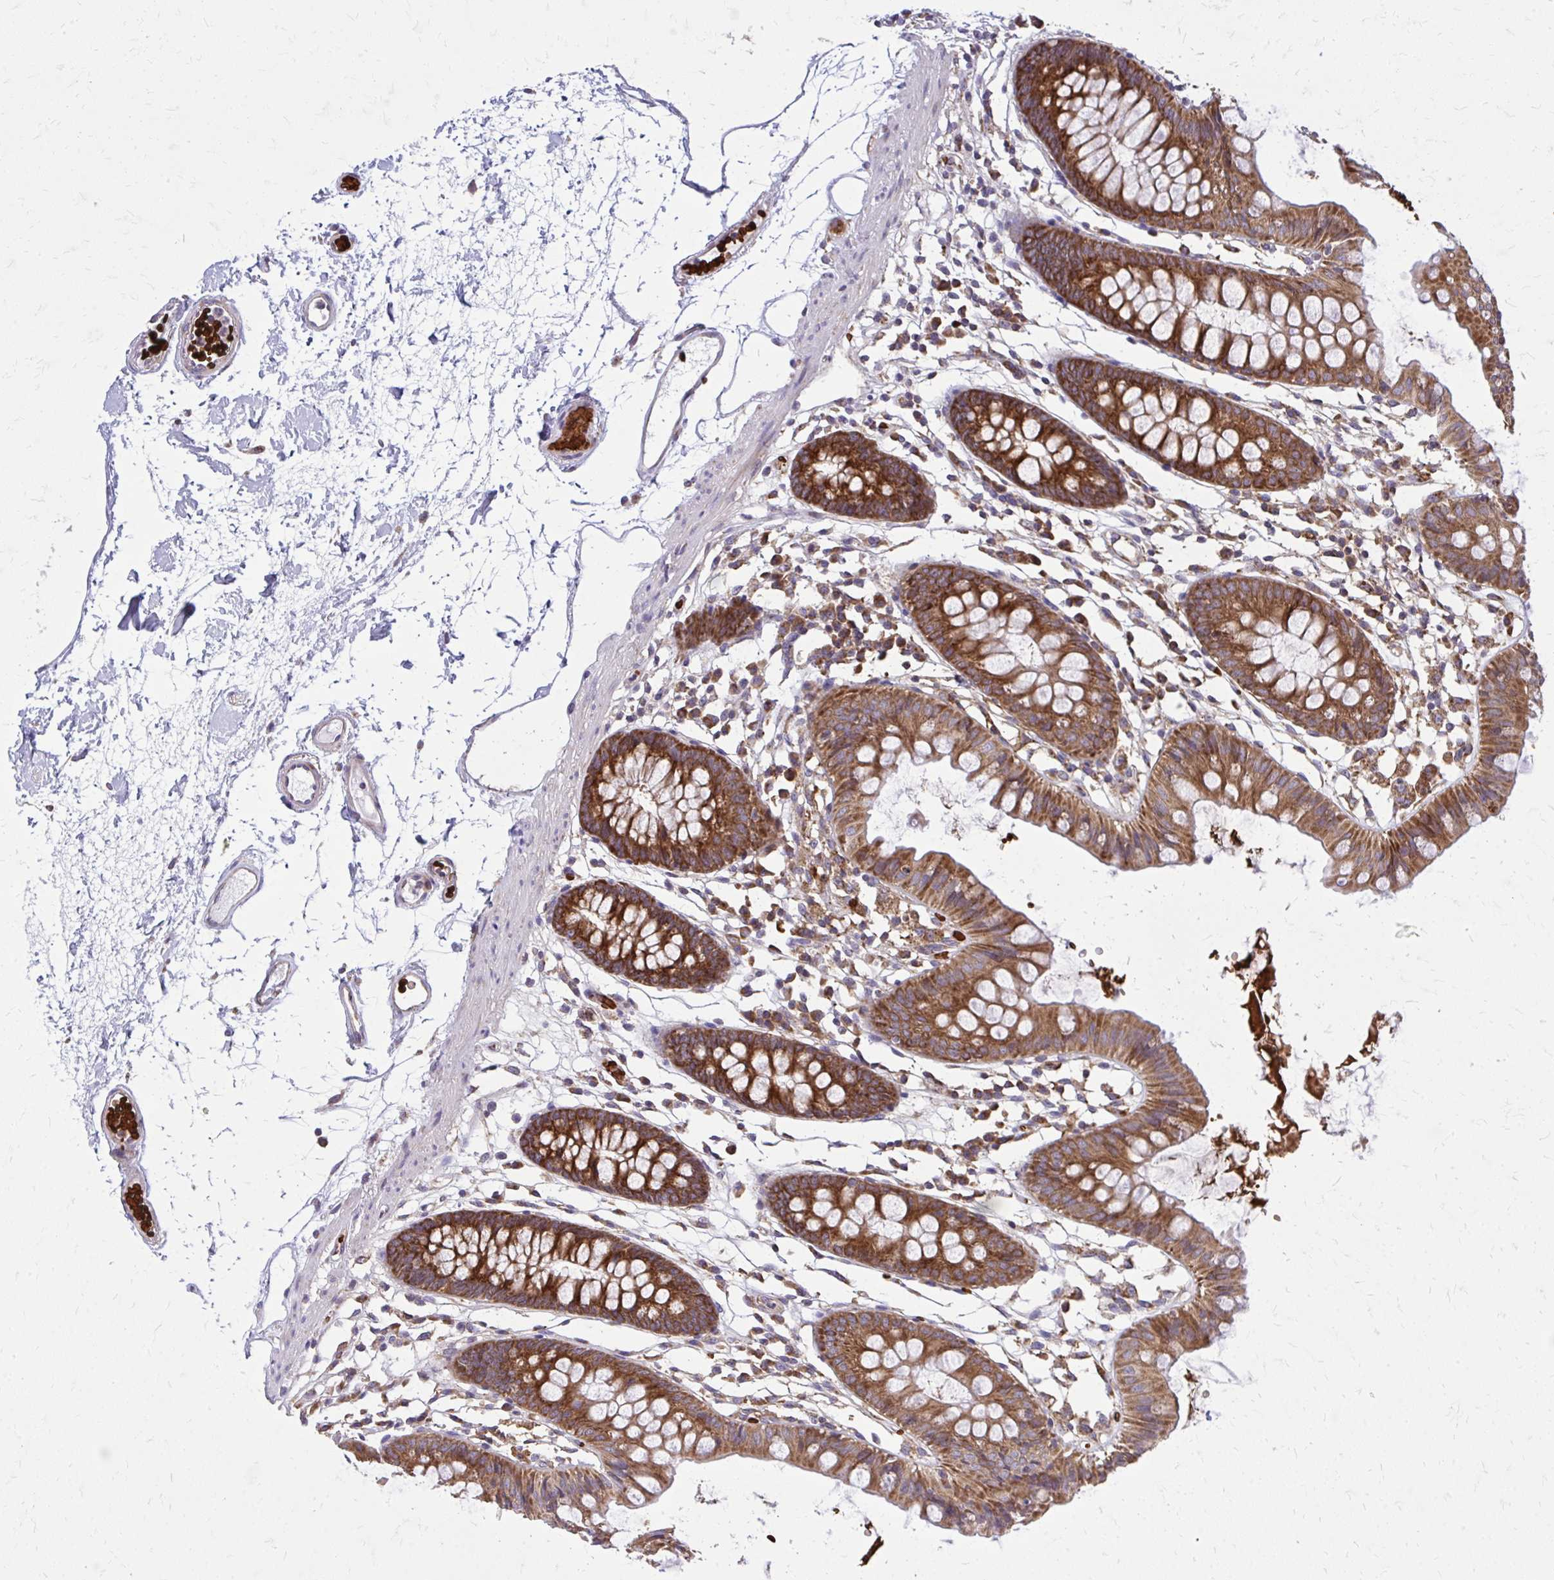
{"staining": {"intensity": "weak", "quantity": "25%-75%", "location": "cytoplasmic/membranous"}, "tissue": "colon", "cell_type": "Endothelial cells", "image_type": "normal", "snomed": [{"axis": "morphology", "description": "Normal tissue, NOS"}, {"axis": "topography", "description": "Colon"}], "caption": "Immunohistochemistry (IHC) of normal human colon demonstrates low levels of weak cytoplasmic/membranous positivity in approximately 25%-75% of endothelial cells.", "gene": "PDK4", "patient": {"sex": "female", "age": 84}}